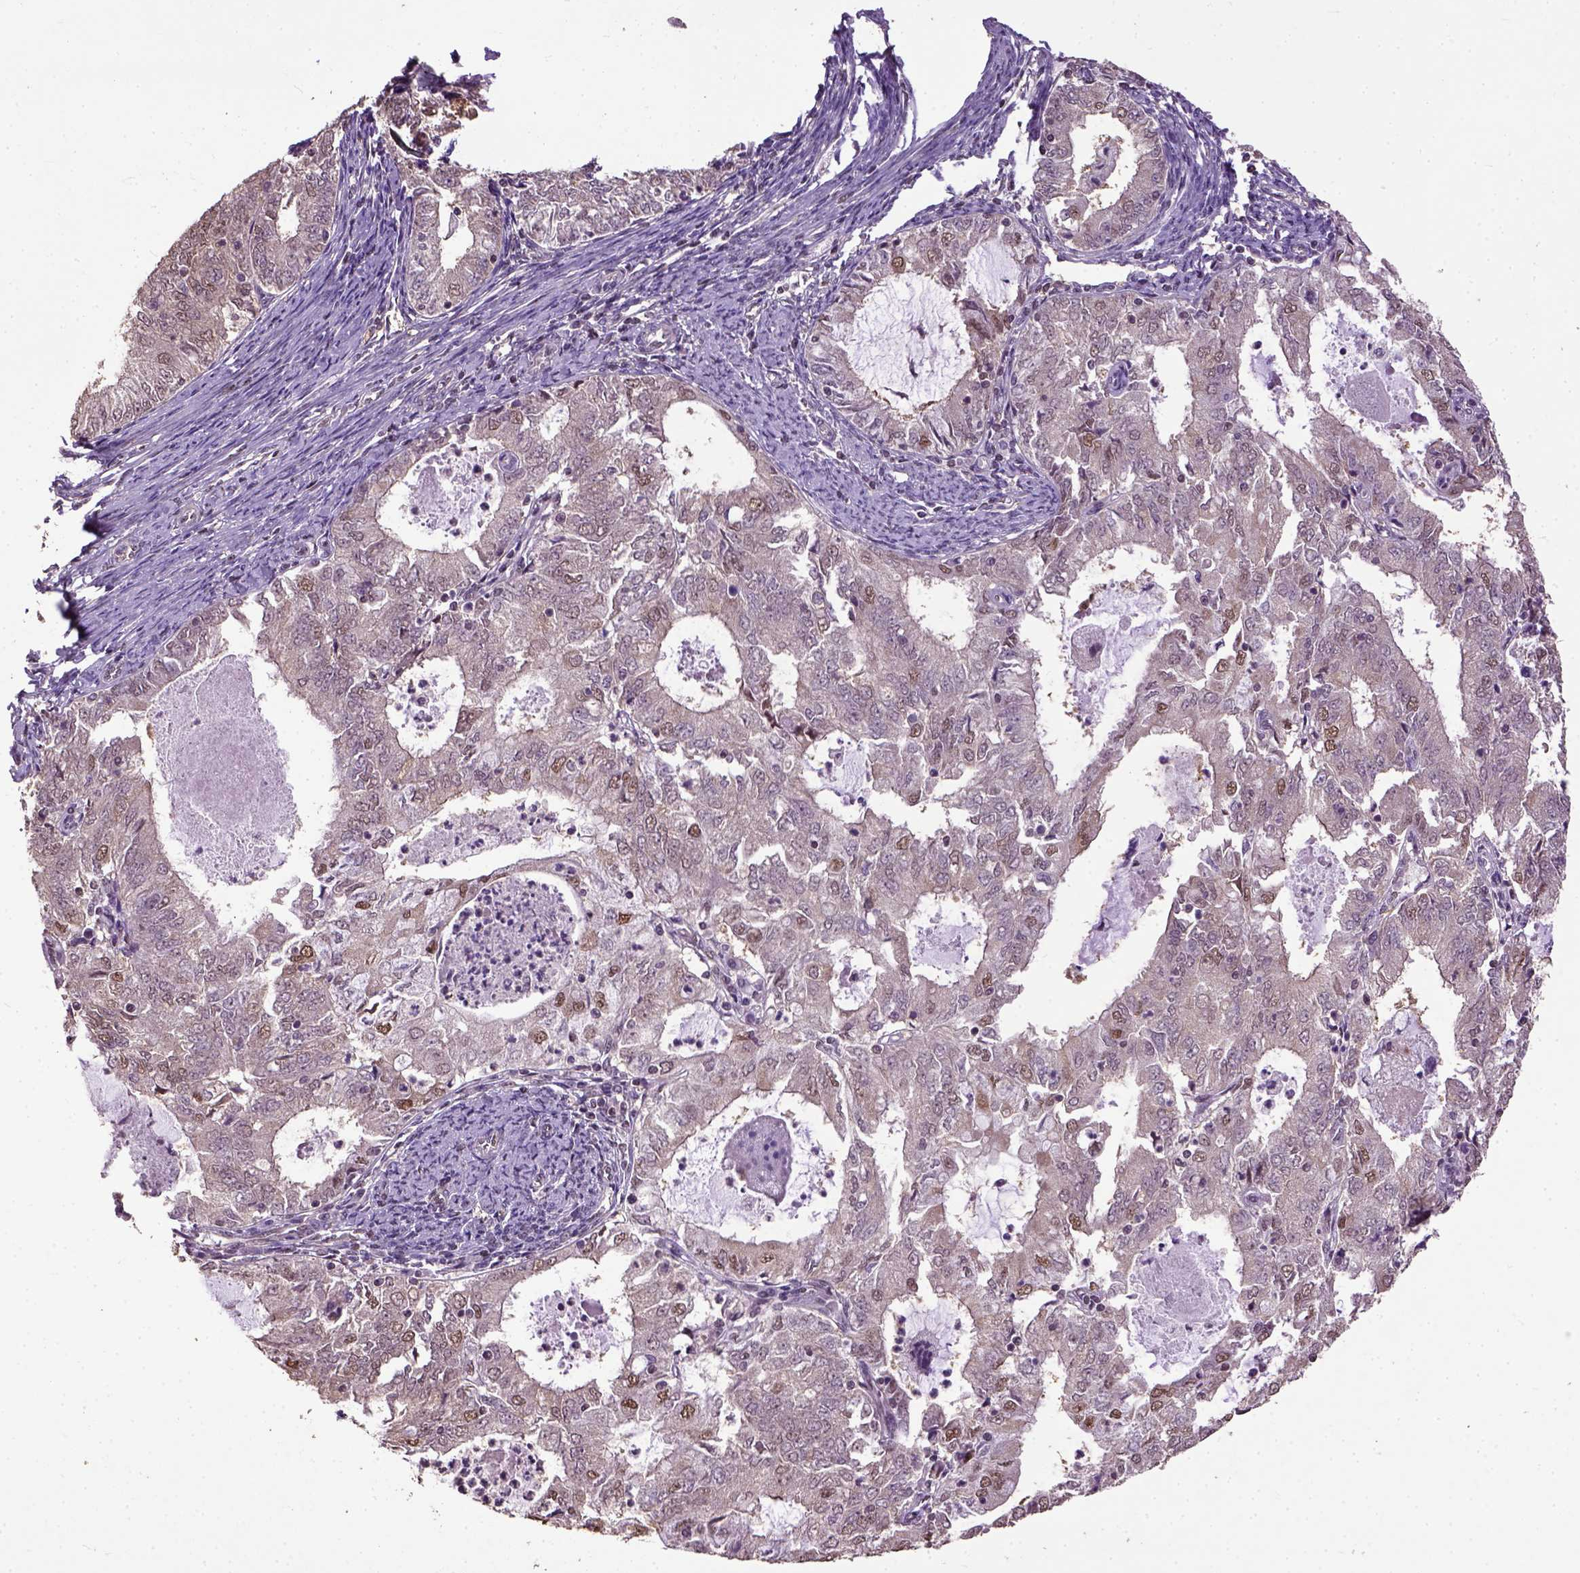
{"staining": {"intensity": "moderate", "quantity": "<25%", "location": "nuclear"}, "tissue": "endometrial cancer", "cell_type": "Tumor cells", "image_type": "cancer", "snomed": [{"axis": "morphology", "description": "Adenocarcinoma, NOS"}, {"axis": "topography", "description": "Endometrium"}], "caption": "Immunohistochemistry staining of endometrial cancer, which reveals low levels of moderate nuclear positivity in about <25% of tumor cells indicating moderate nuclear protein expression. The staining was performed using DAB (brown) for protein detection and nuclei were counterstained in hematoxylin (blue).", "gene": "UBA3", "patient": {"sex": "female", "age": 57}}